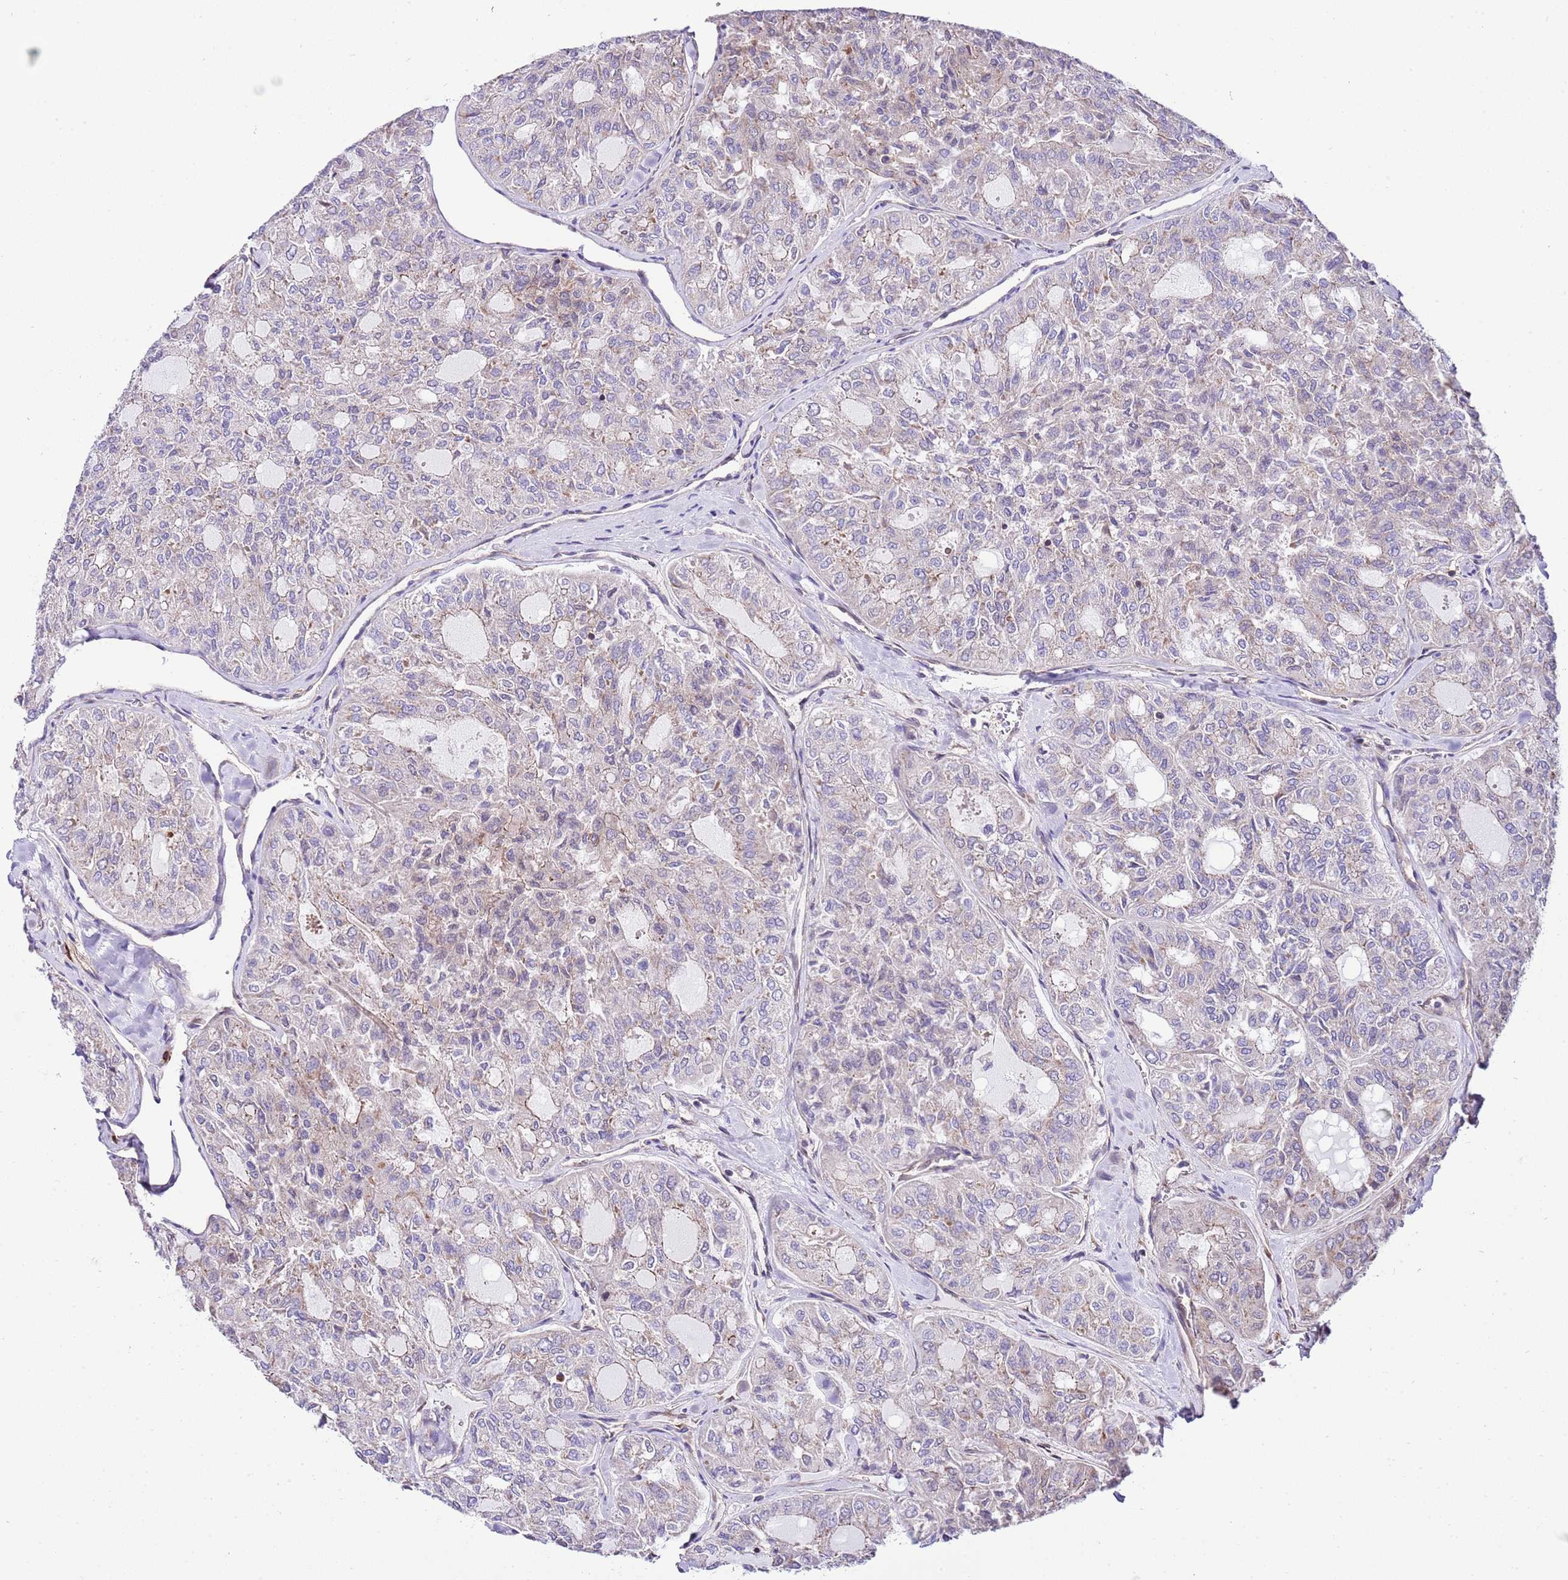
{"staining": {"intensity": "weak", "quantity": "<25%", "location": "cytoplasmic/membranous"}, "tissue": "thyroid cancer", "cell_type": "Tumor cells", "image_type": "cancer", "snomed": [{"axis": "morphology", "description": "Follicular adenoma carcinoma, NOS"}, {"axis": "topography", "description": "Thyroid gland"}], "caption": "Thyroid cancer was stained to show a protein in brown. There is no significant staining in tumor cells. The staining is performed using DAB (3,3'-diaminobenzidine) brown chromogen with nuclei counter-stained in using hematoxylin.", "gene": "DONSON", "patient": {"sex": "male", "age": 75}}